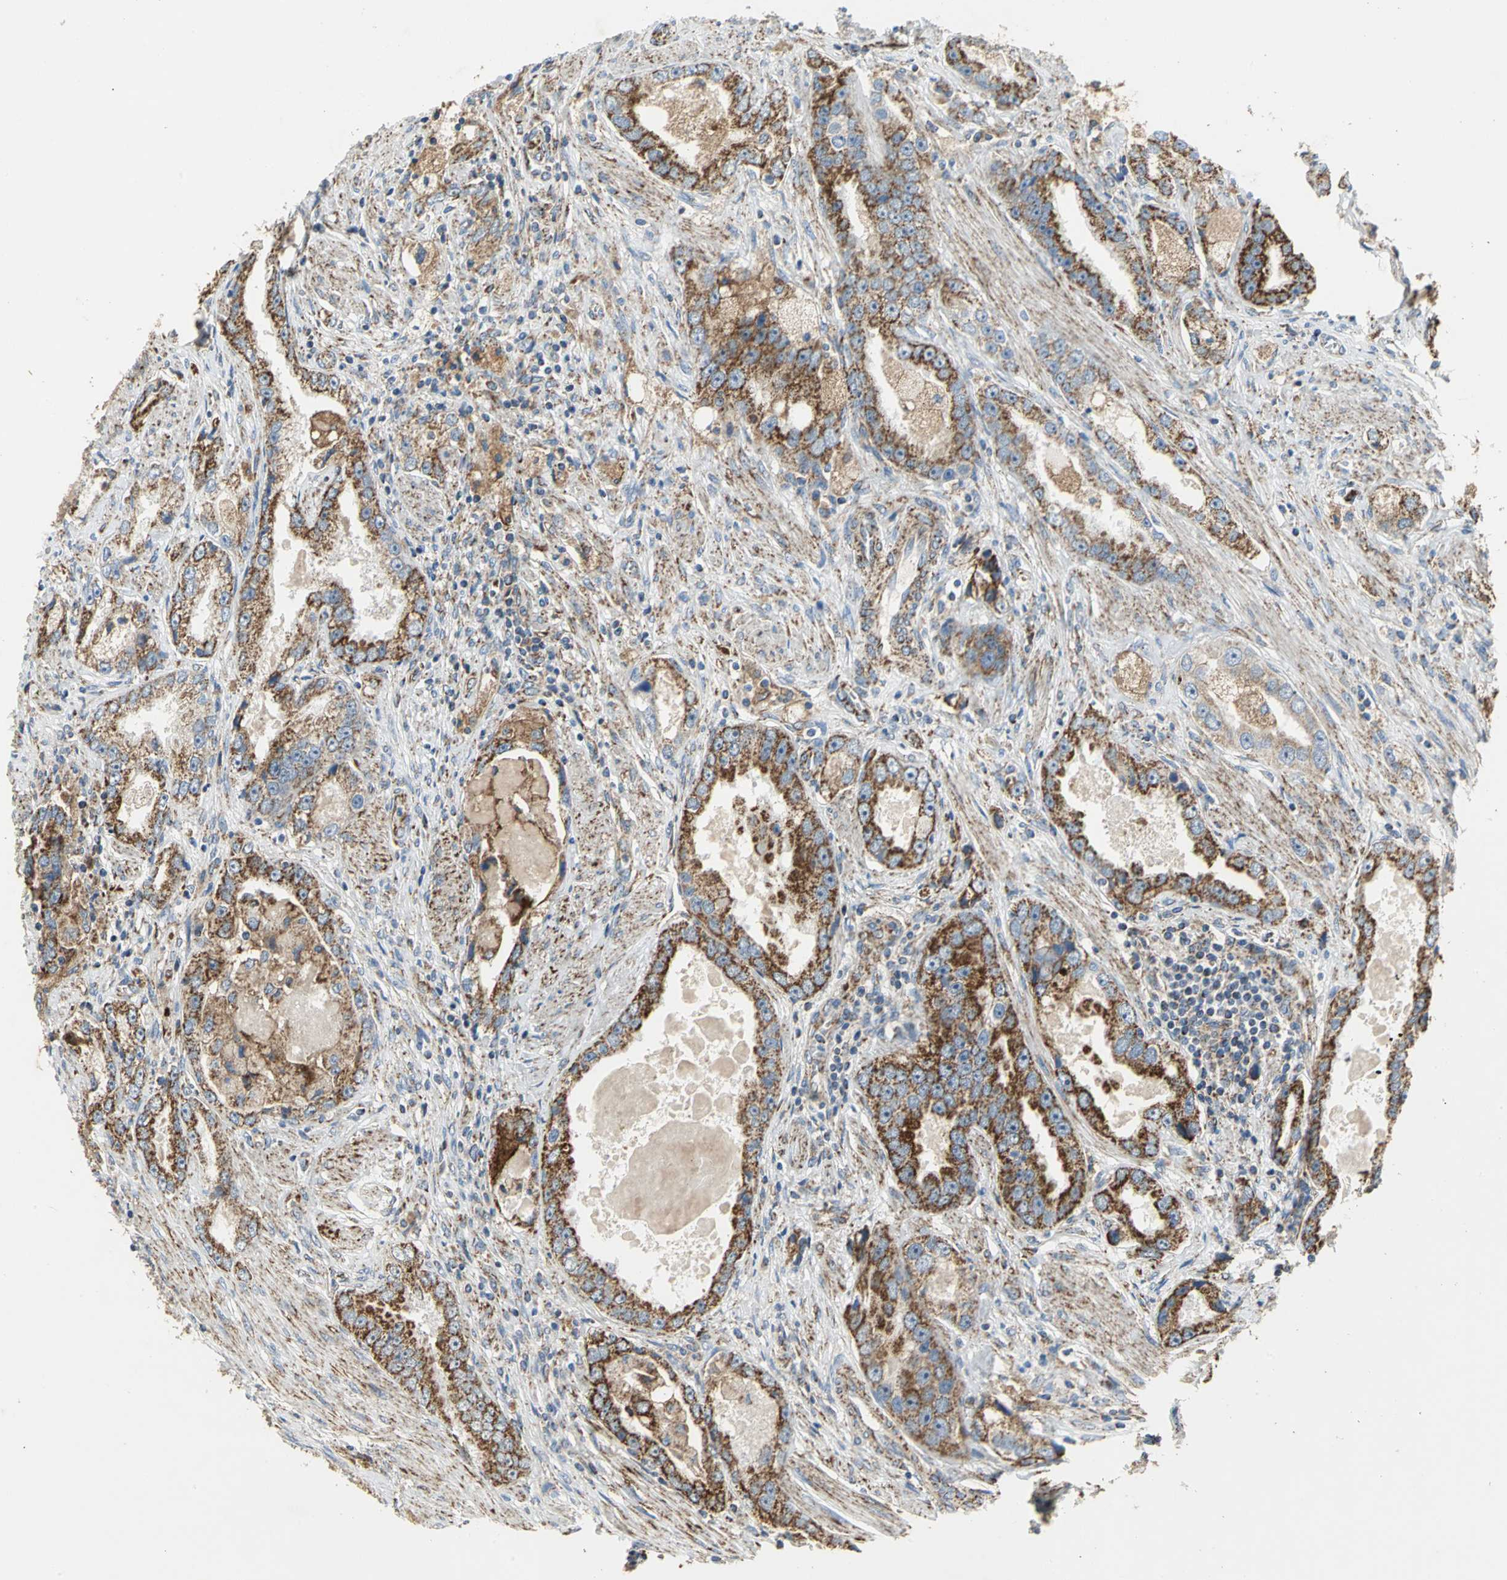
{"staining": {"intensity": "strong", "quantity": ">75%", "location": "cytoplasmic/membranous"}, "tissue": "prostate cancer", "cell_type": "Tumor cells", "image_type": "cancer", "snomed": [{"axis": "morphology", "description": "Adenocarcinoma, High grade"}, {"axis": "topography", "description": "Prostate"}], "caption": "The immunohistochemical stain labels strong cytoplasmic/membranous expression in tumor cells of prostate cancer (adenocarcinoma (high-grade)) tissue.", "gene": "NDUFB5", "patient": {"sex": "male", "age": 63}}